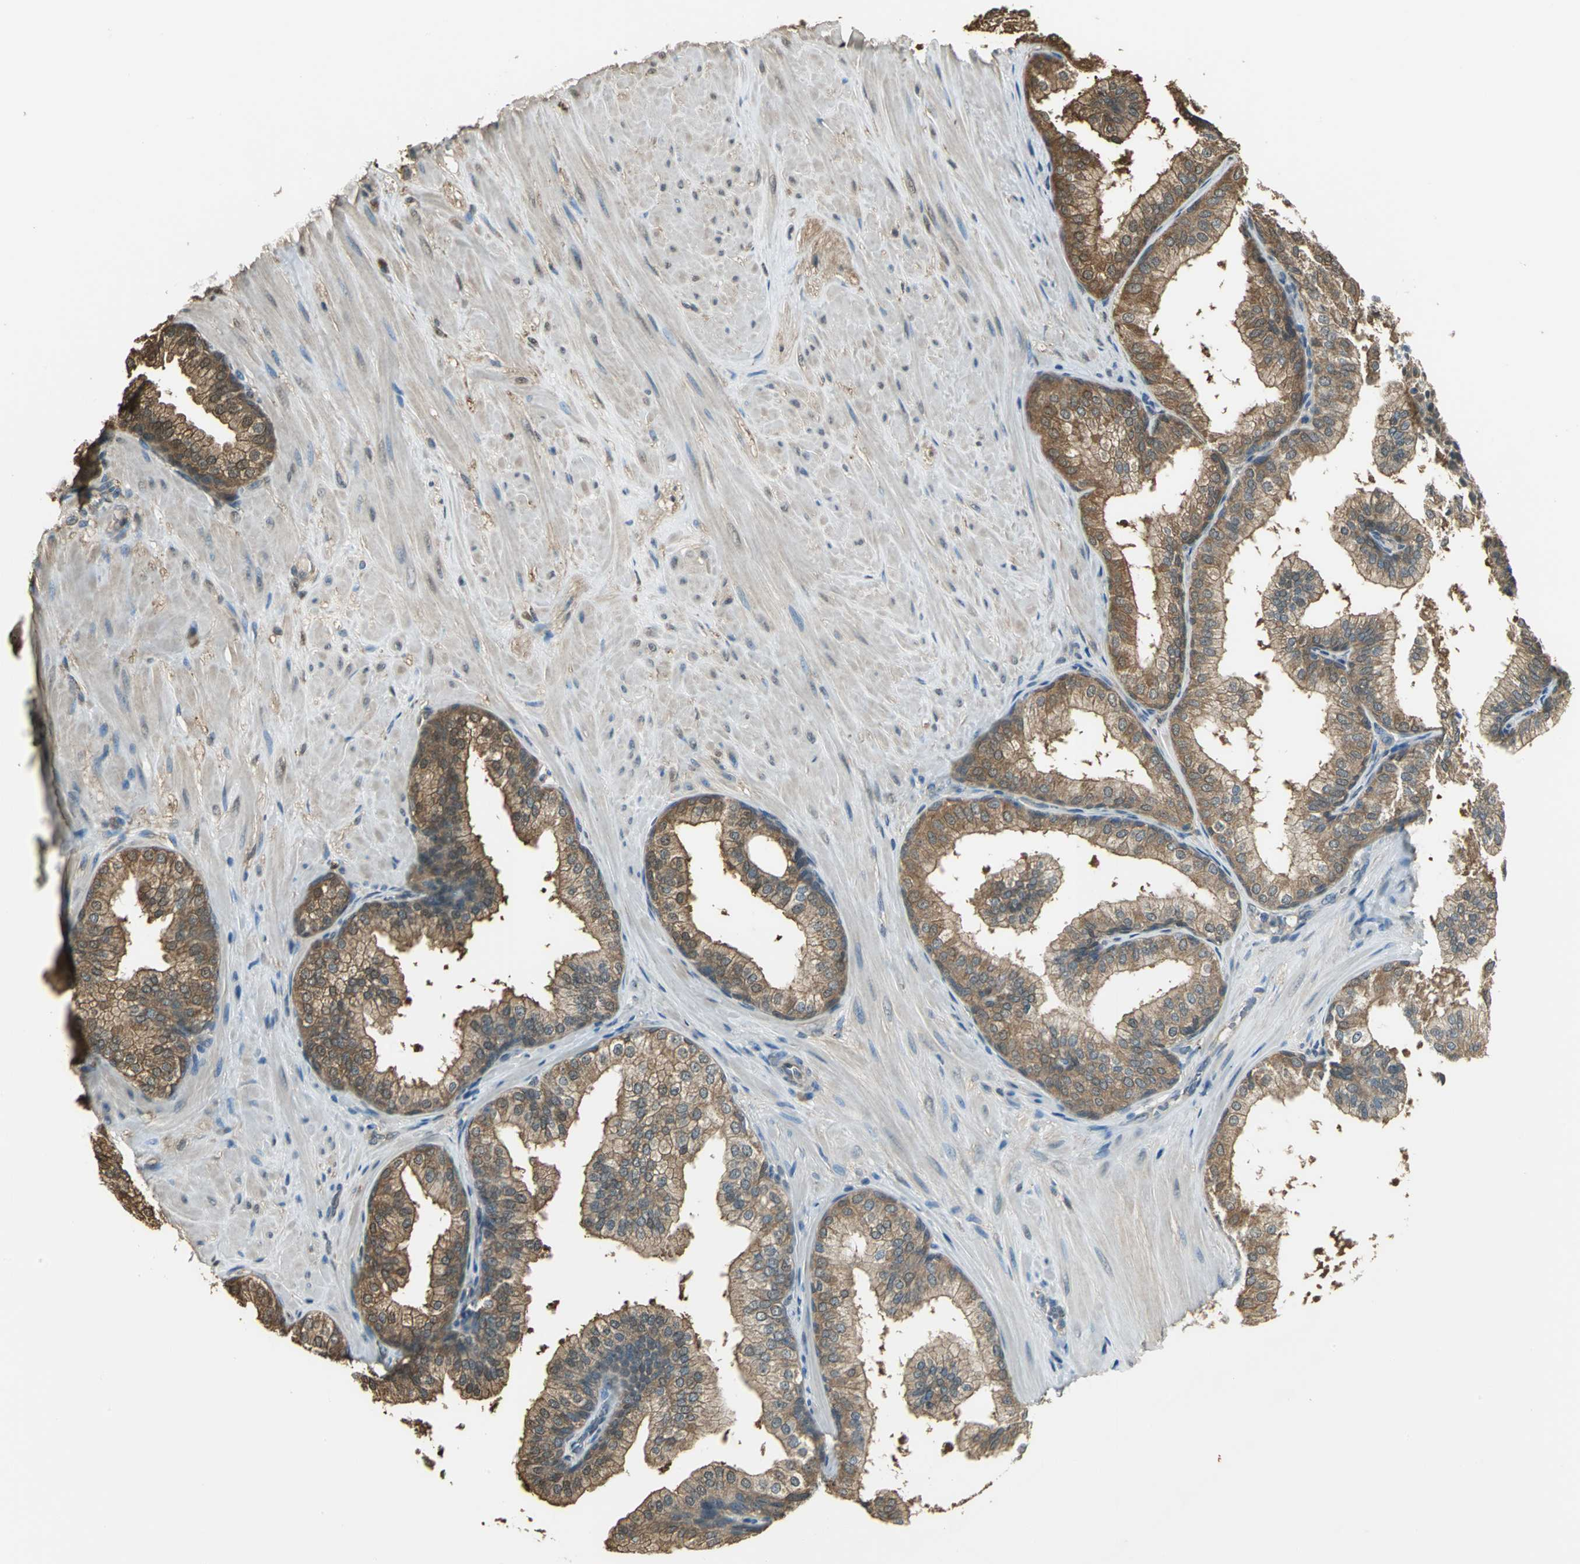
{"staining": {"intensity": "moderate", "quantity": ">75%", "location": "cytoplasmic/membranous"}, "tissue": "prostate", "cell_type": "Glandular cells", "image_type": "normal", "snomed": [{"axis": "morphology", "description": "Normal tissue, NOS"}, {"axis": "topography", "description": "Prostate"}], "caption": "About >75% of glandular cells in unremarkable prostate display moderate cytoplasmic/membranous protein expression as visualized by brown immunohistochemical staining.", "gene": "PARK7", "patient": {"sex": "male", "age": 60}}